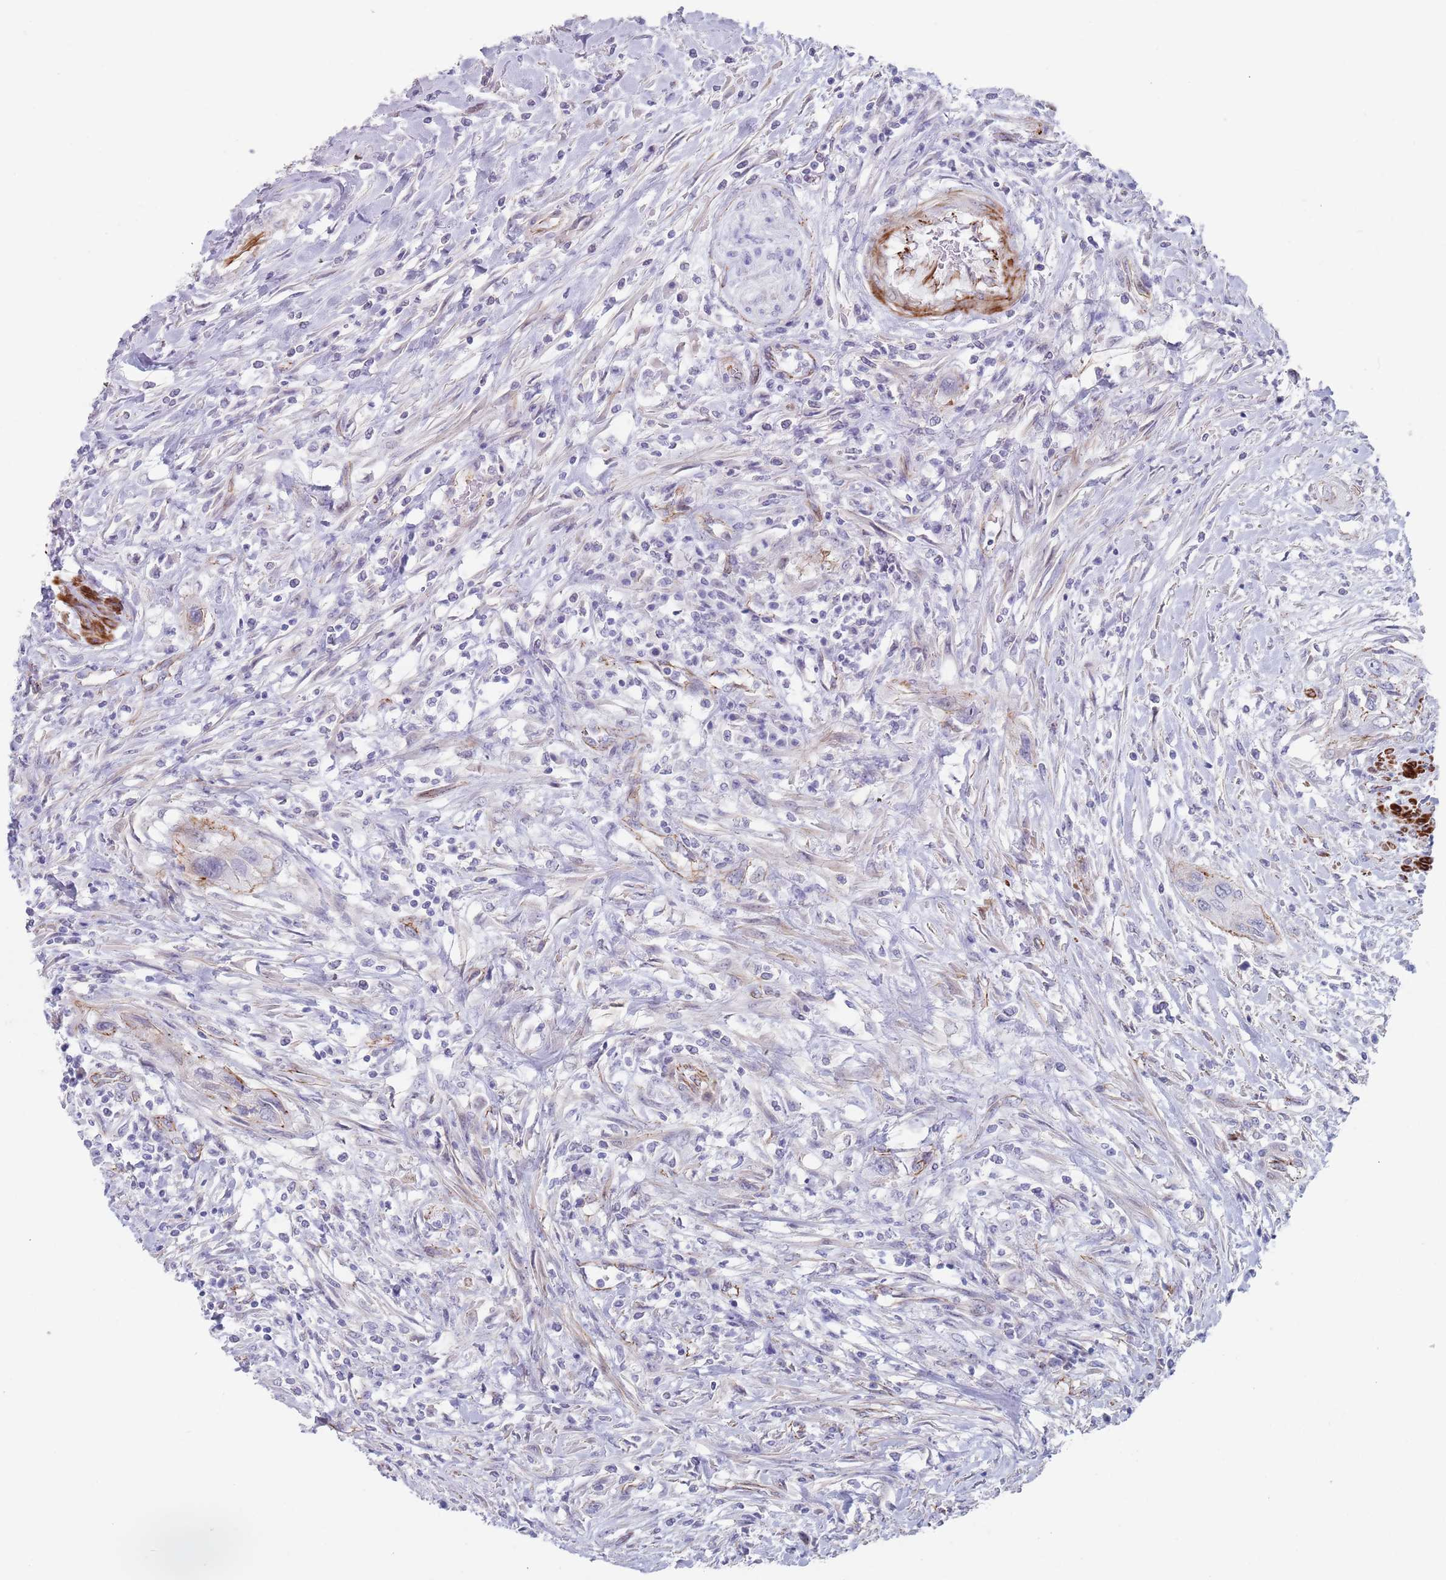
{"staining": {"intensity": "negative", "quantity": "none", "location": "none"}, "tissue": "urothelial cancer", "cell_type": "Tumor cells", "image_type": "cancer", "snomed": [{"axis": "morphology", "description": "Urothelial carcinoma, High grade"}, {"axis": "topography", "description": "Urinary bladder"}], "caption": "IHC of human high-grade urothelial carcinoma demonstrates no expression in tumor cells.", "gene": "OR5A2", "patient": {"sex": "female", "age": 60}}